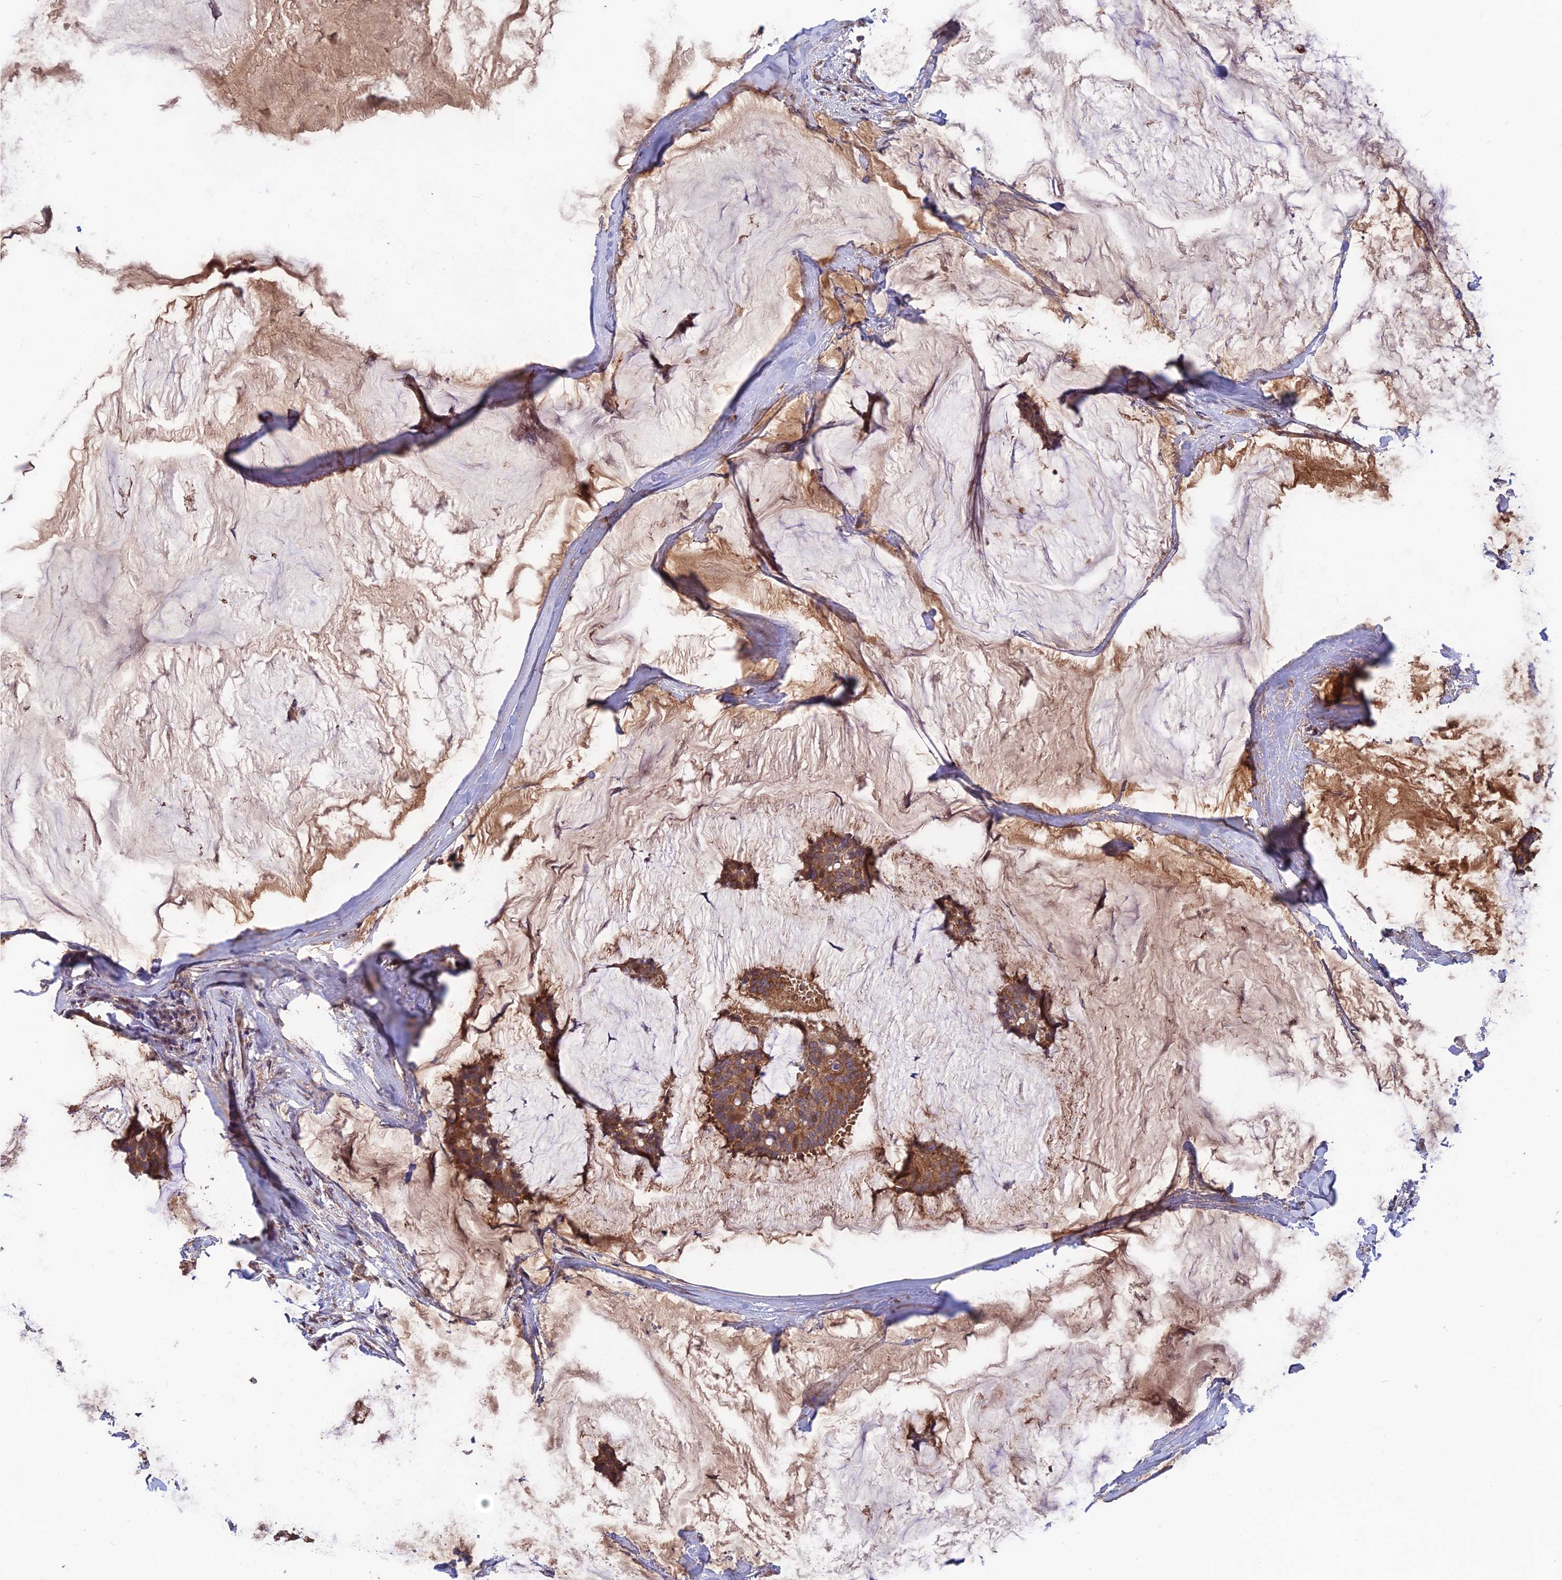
{"staining": {"intensity": "moderate", "quantity": ">75%", "location": "cytoplasmic/membranous"}, "tissue": "breast cancer", "cell_type": "Tumor cells", "image_type": "cancer", "snomed": [{"axis": "morphology", "description": "Duct carcinoma"}, {"axis": "topography", "description": "Breast"}], "caption": "Tumor cells reveal medium levels of moderate cytoplasmic/membranous positivity in about >75% of cells in human breast cancer.", "gene": "SHISA5", "patient": {"sex": "female", "age": 93}}